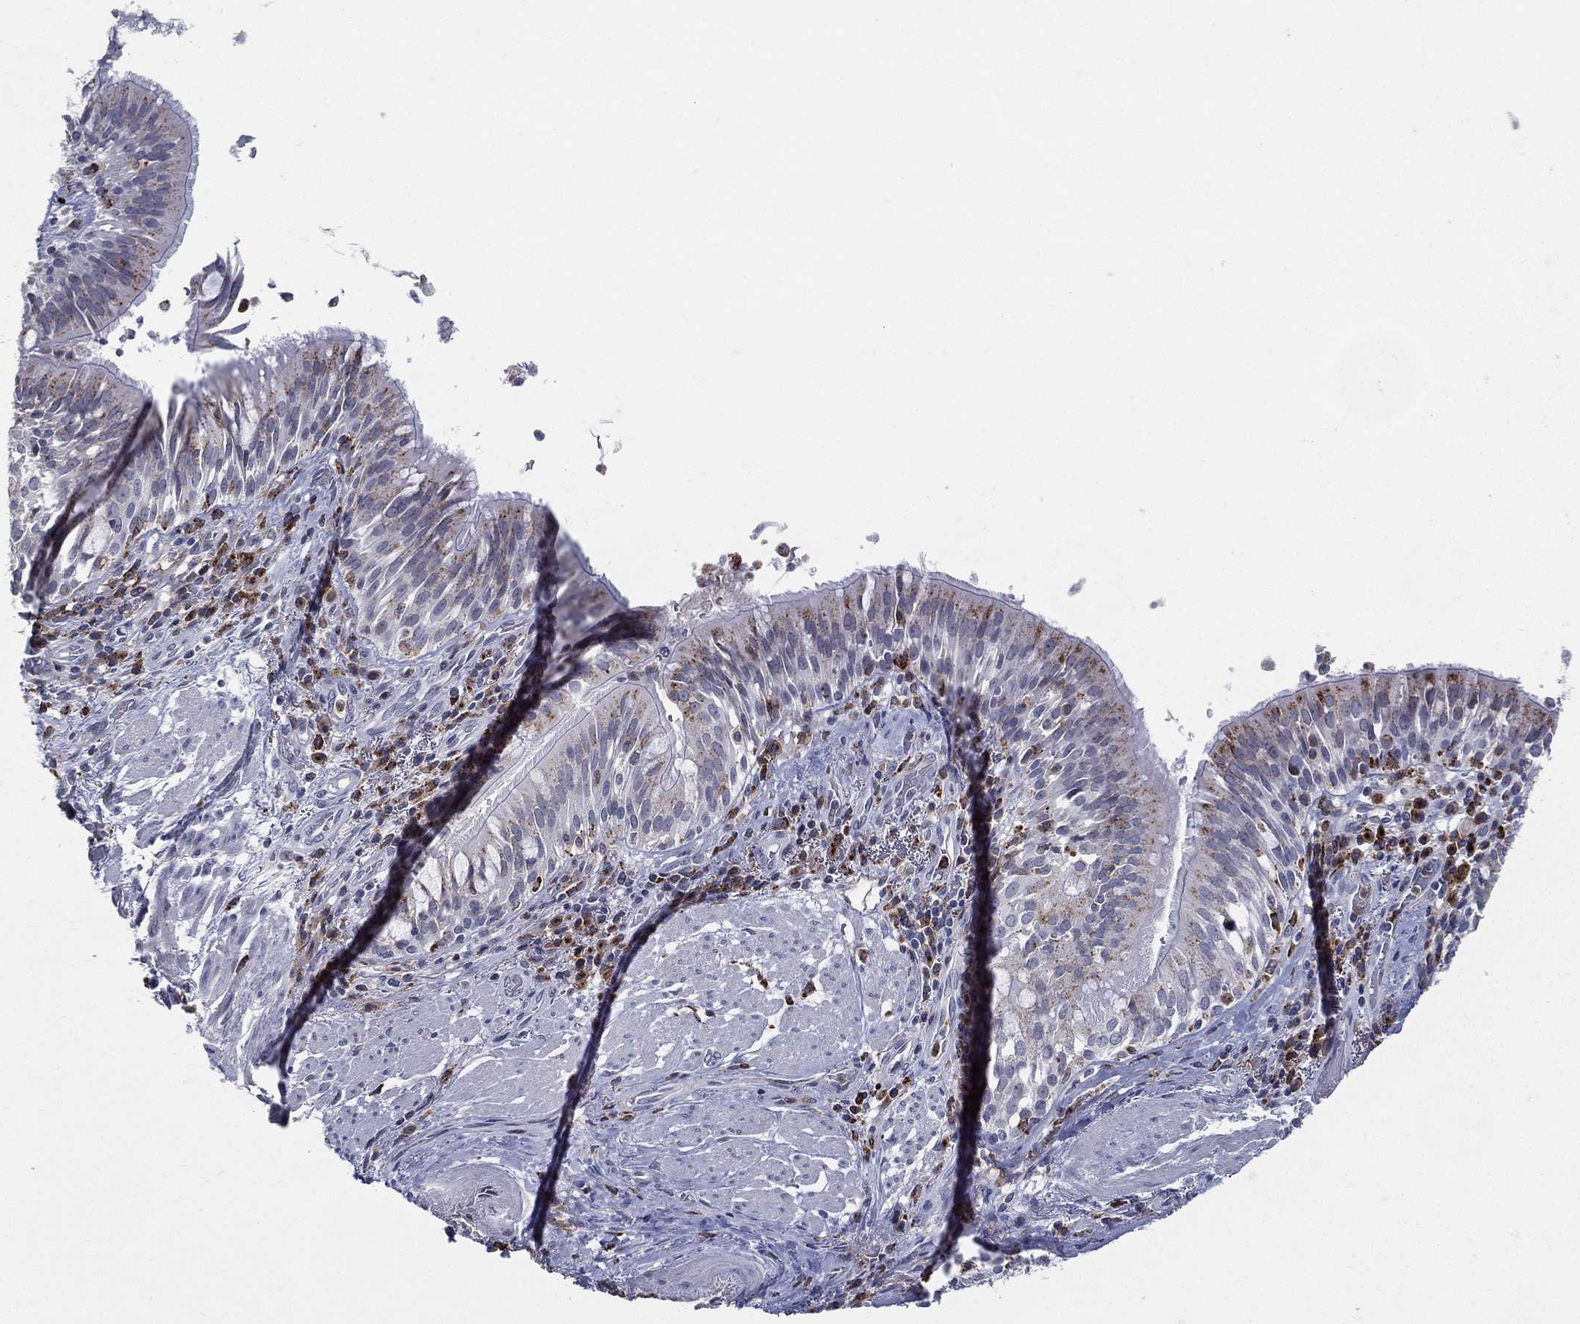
{"staining": {"intensity": "moderate", "quantity": "<25%", "location": "cytoplasmic/membranous"}, "tissue": "bronchus", "cell_type": "Respiratory epithelial cells", "image_type": "normal", "snomed": [{"axis": "morphology", "description": "Normal tissue, NOS"}, {"axis": "morphology", "description": "Squamous cell carcinoma, NOS"}, {"axis": "topography", "description": "Bronchus"}, {"axis": "topography", "description": "Lung"}], "caption": "Respiratory epithelial cells show moderate cytoplasmic/membranous expression in about <25% of cells in unremarkable bronchus.", "gene": "EVI2B", "patient": {"sex": "male", "age": 64}}